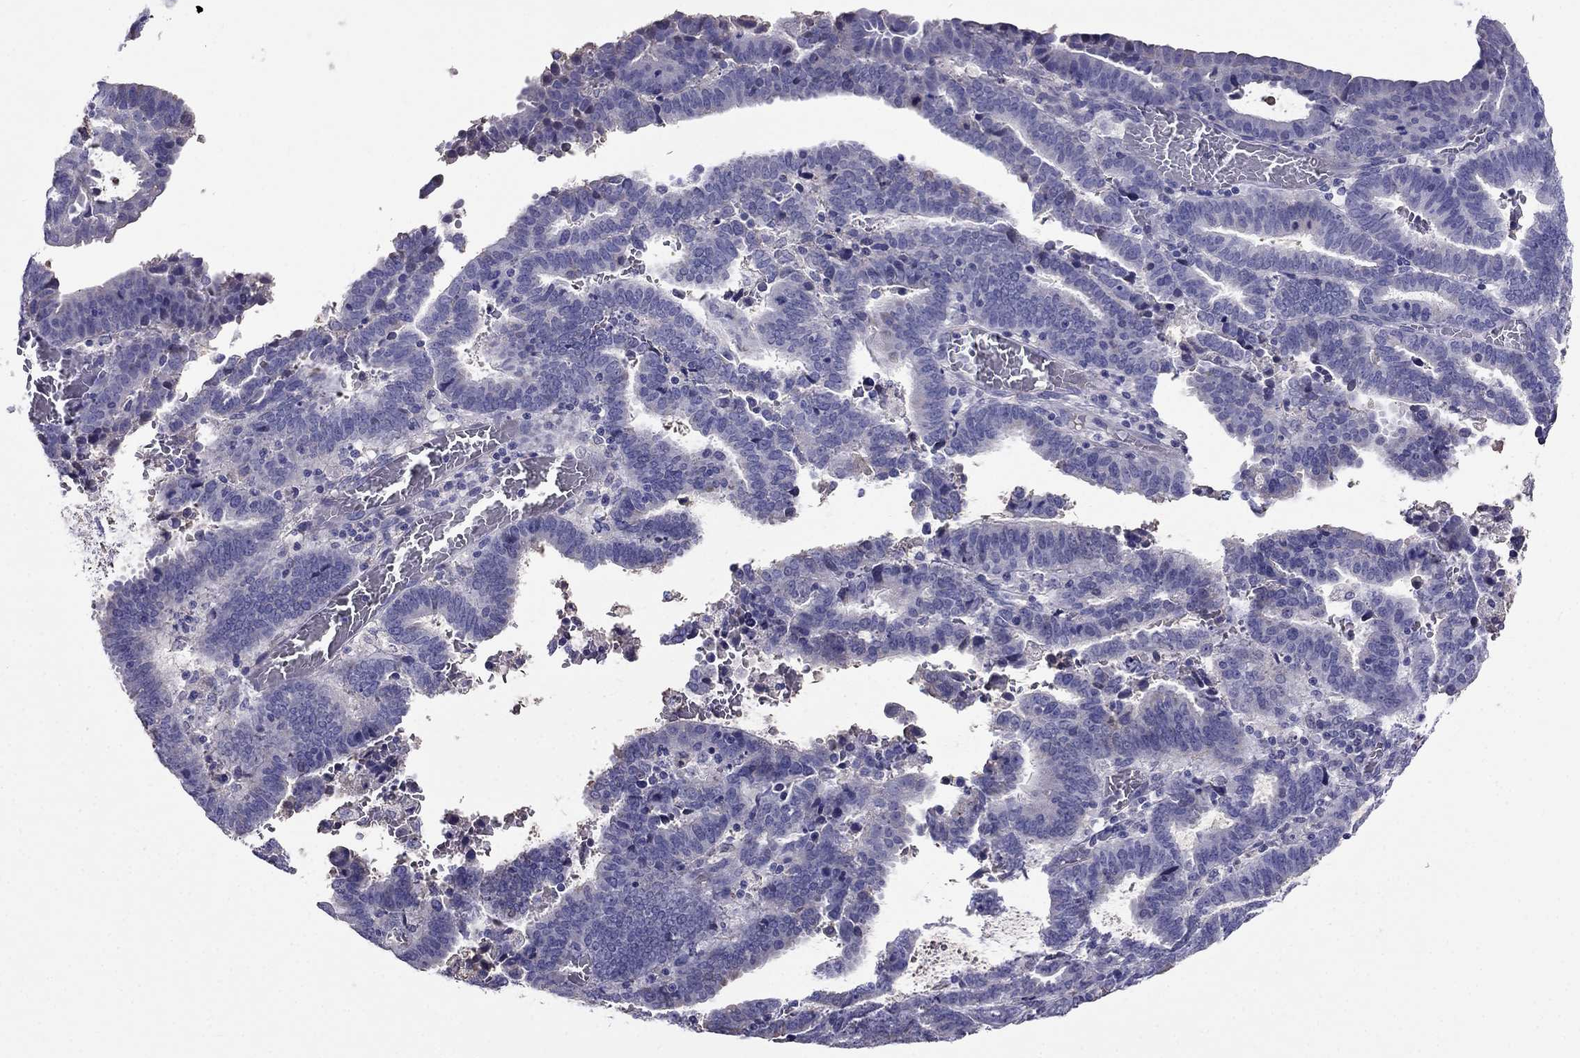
{"staining": {"intensity": "negative", "quantity": "none", "location": "none"}, "tissue": "endometrial cancer", "cell_type": "Tumor cells", "image_type": "cancer", "snomed": [{"axis": "morphology", "description": "Adenocarcinoma, NOS"}, {"axis": "topography", "description": "Uterus"}], "caption": "This is an IHC photomicrograph of adenocarcinoma (endometrial). There is no expression in tumor cells.", "gene": "TBC1D21", "patient": {"sex": "female", "age": 83}}